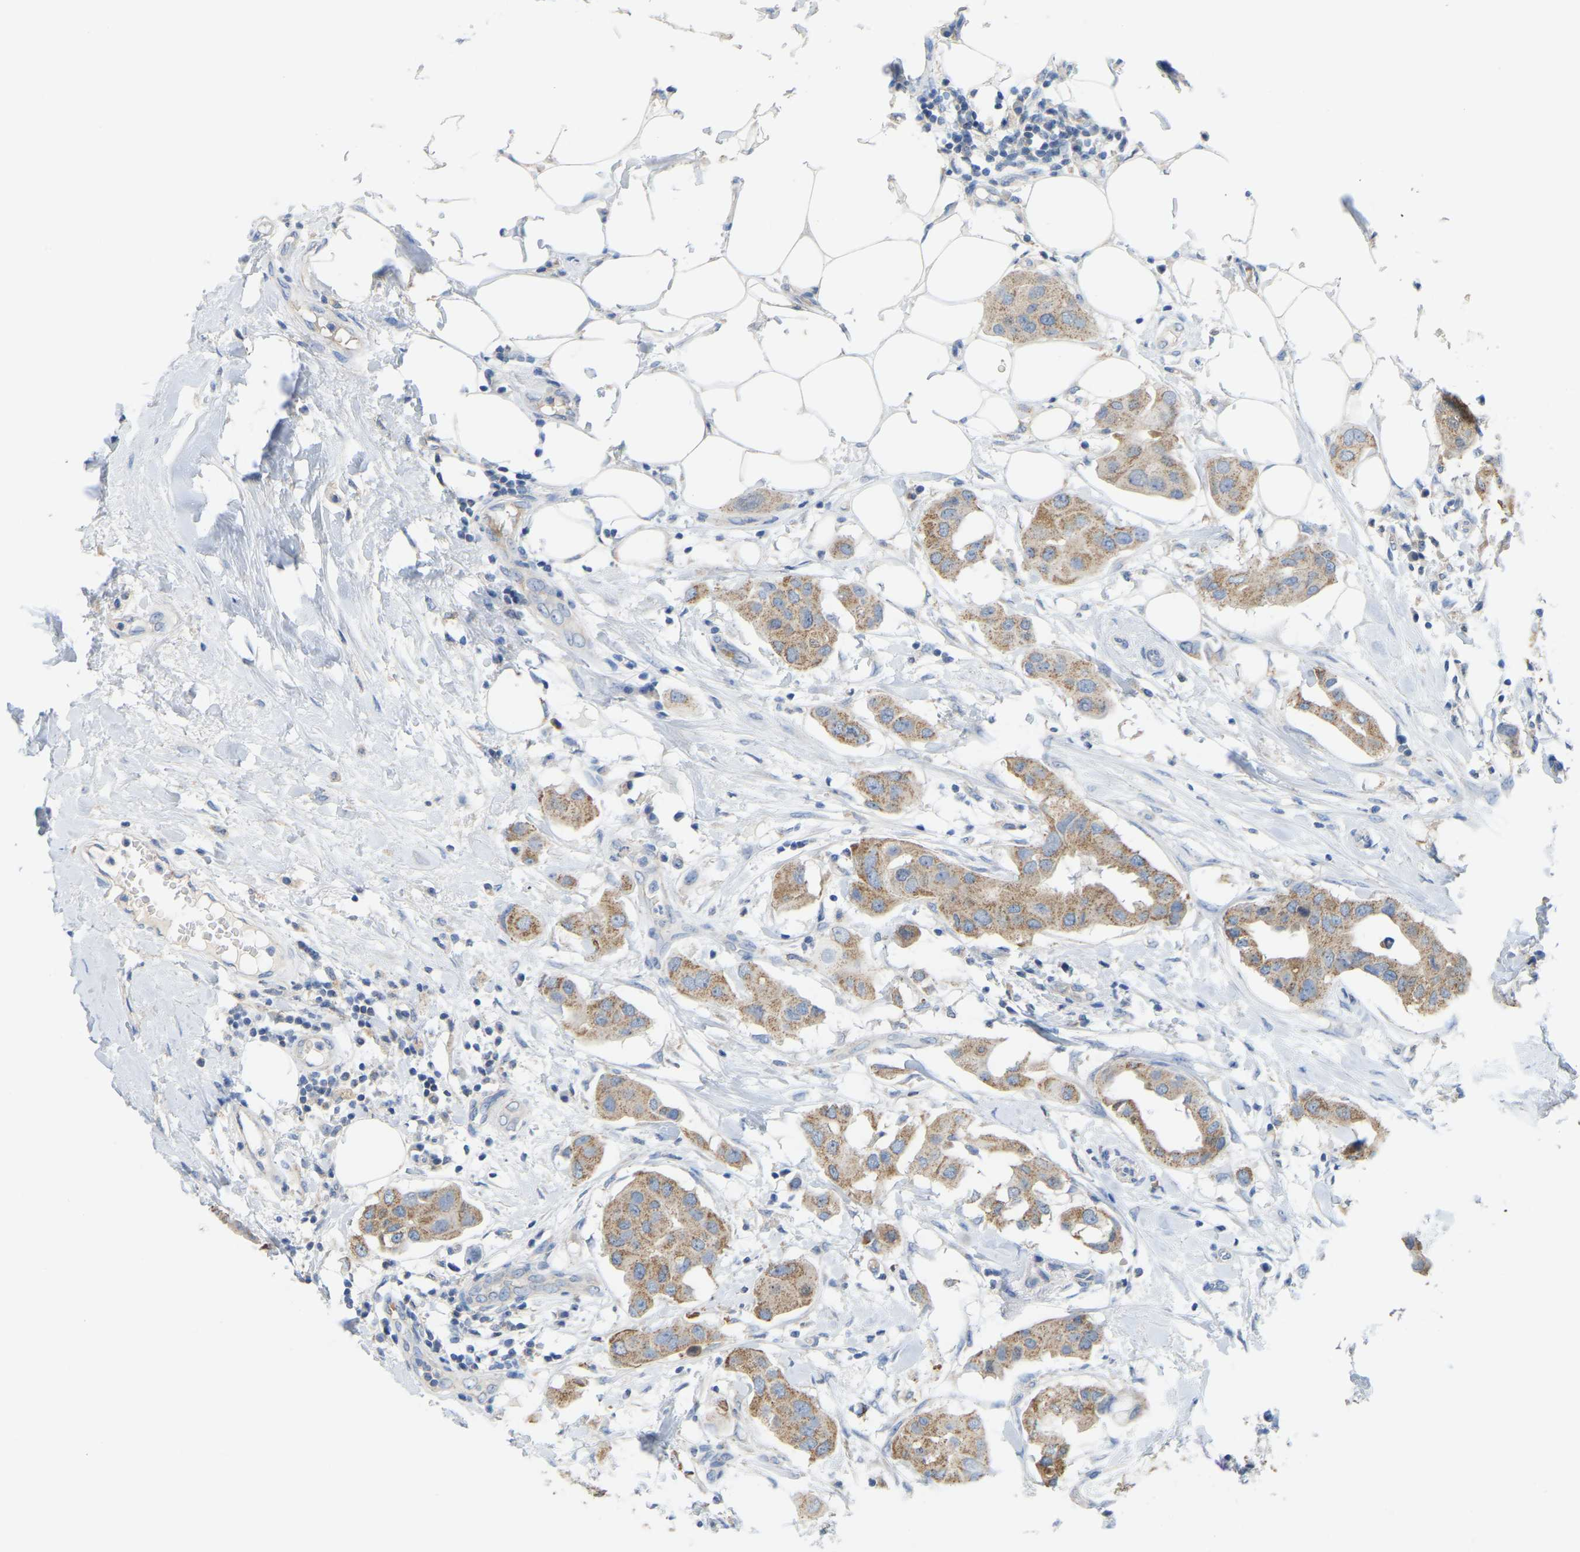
{"staining": {"intensity": "moderate", "quantity": ">75%", "location": "cytoplasmic/membranous"}, "tissue": "breast cancer", "cell_type": "Tumor cells", "image_type": "cancer", "snomed": [{"axis": "morphology", "description": "Duct carcinoma"}, {"axis": "topography", "description": "Breast"}], "caption": "High-magnification brightfield microscopy of breast cancer (intraductal carcinoma) stained with DAB (3,3'-diaminobenzidine) (brown) and counterstained with hematoxylin (blue). tumor cells exhibit moderate cytoplasmic/membranous expression is present in approximately>75% of cells.", "gene": "SERPINB5", "patient": {"sex": "female", "age": 40}}